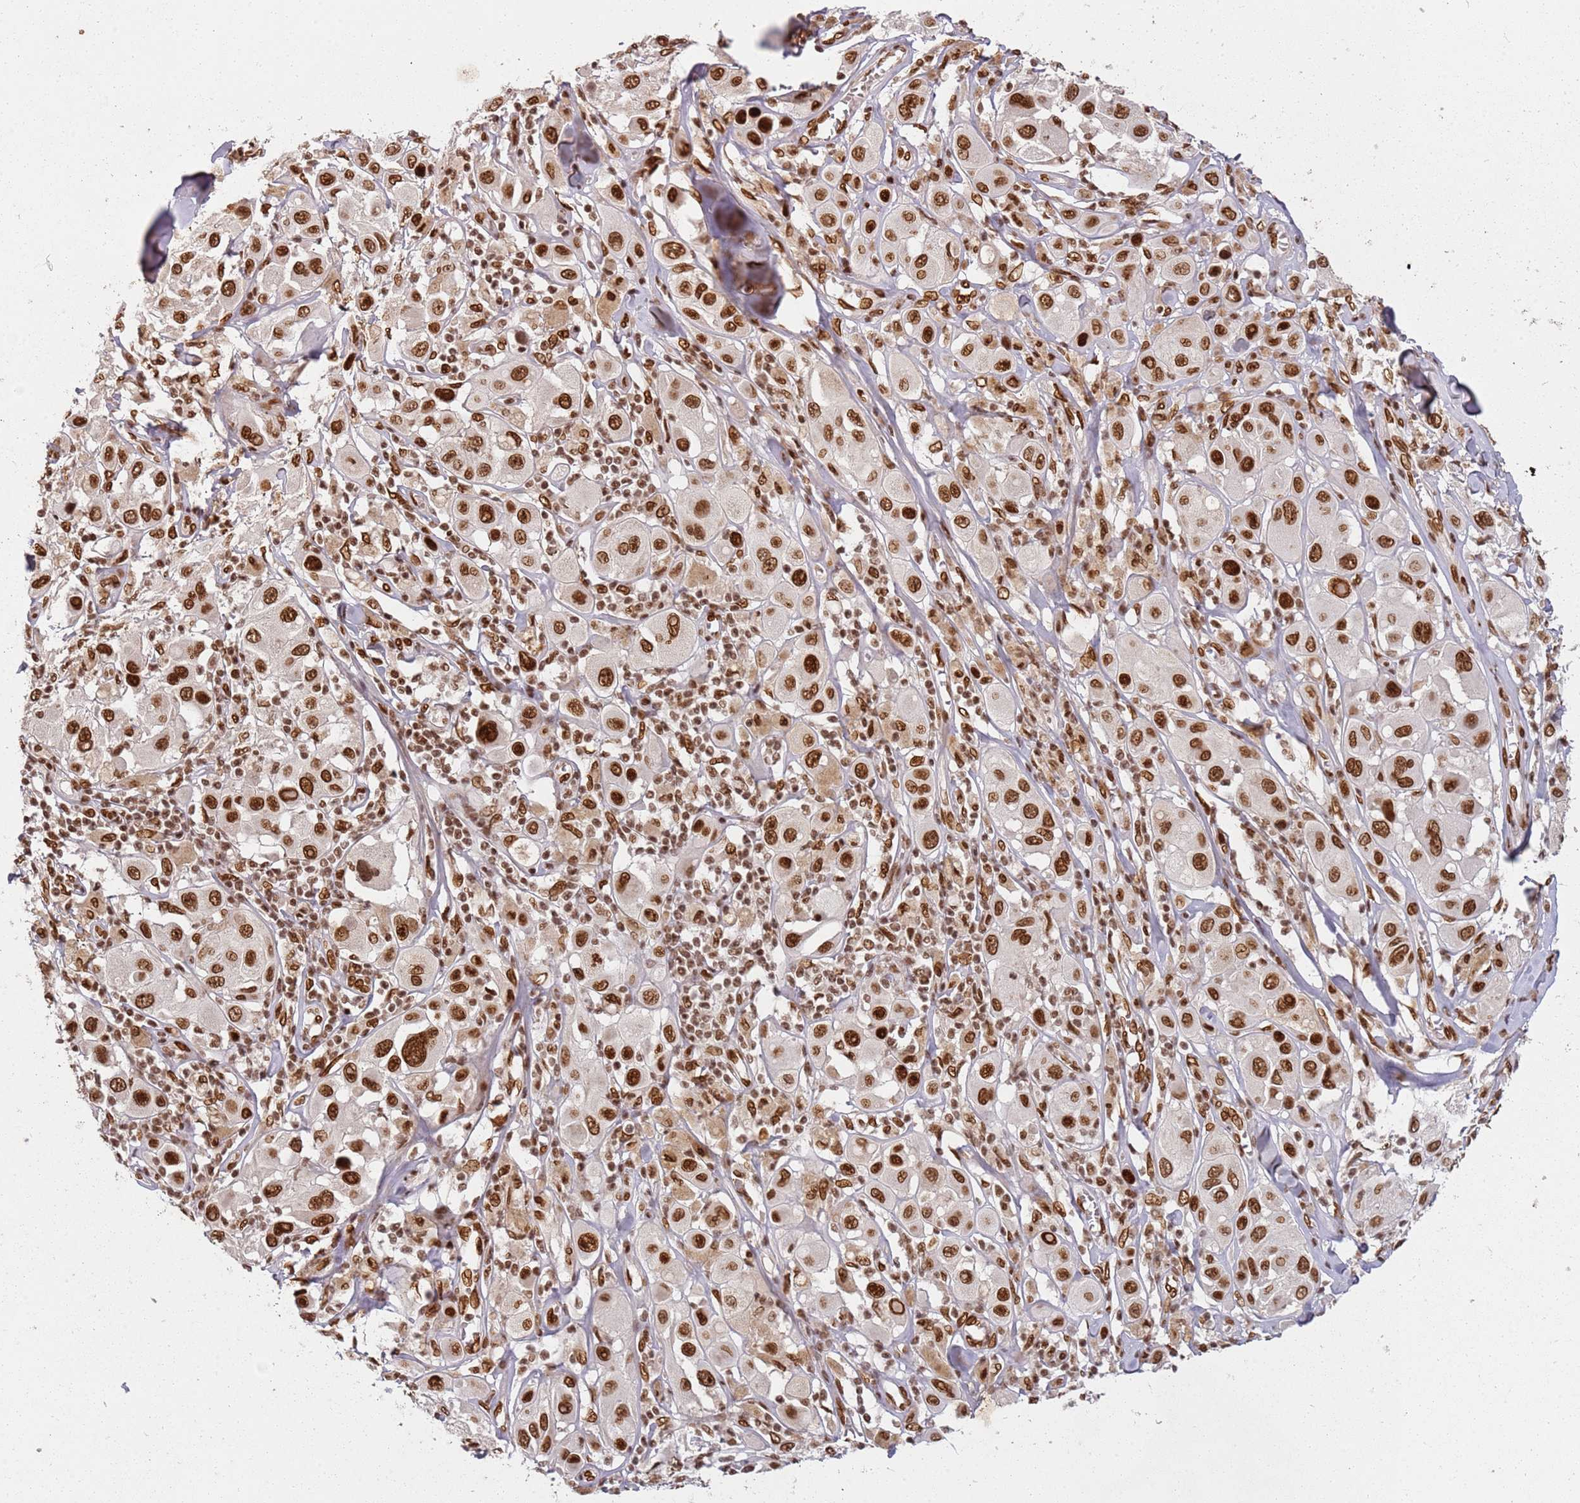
{"staining": {"intensity": "strong", "quantity": ">75%", "location": "nuclear"}, "tissue": "melanoma", "cell_type": "Tumor cells", "image_type": "cancer", "snomed": [{"axis": "morphology", "description": "Malignant melanoma, Metastatic site"}, {"axis": "topography", "description": "Skin"}], "caption": "High-power microscopy captured an immunohistochemistry (IHC) micrograph of malignant melanoma (metastatic site), revealing strong nuclear positivity in approximately >75% of tumor cells.", "gene": "TENT4A", "patient": {"sex": "male", "age": 41}}